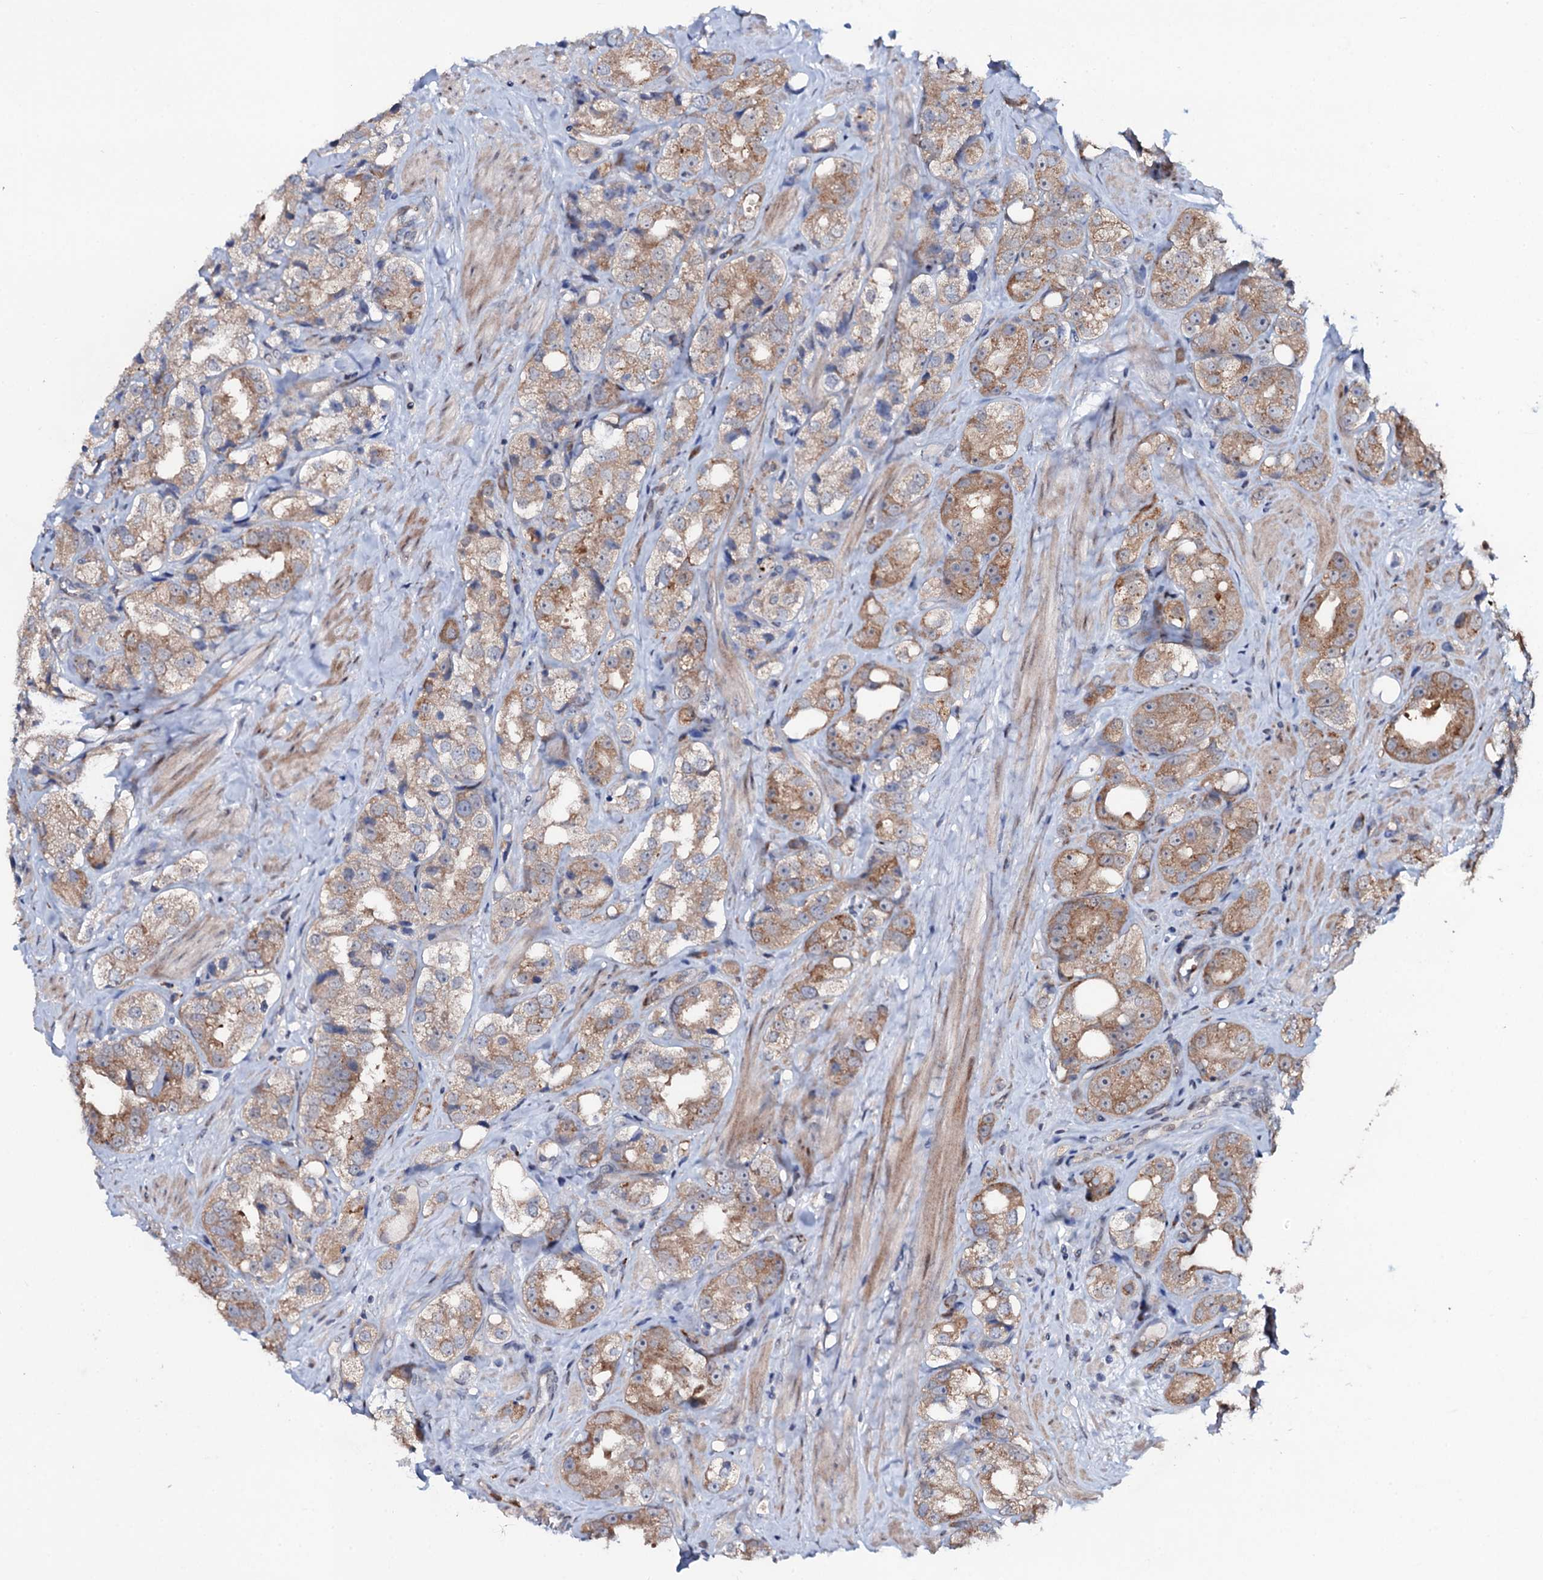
{"staining": {"intensity": "moderate", "quantity": ">75%", "location": "cytoplasmic/membranous"}, "tissue": "prostate cancer", "cell_type": "Tumor cells", "image_type": "cancer", "snomed": [{"axis": "morphology", "description": "Adenocarcinoma, NOS"}, {"axis": "topography", "description": "Prostate"}], "caption": "Immunohistochemical staining of human adenocarcinoma (prostate) exhibits medium levels of moderate cytoplasmic/membranous protein expression in about >75% of tumor cells.", "gene": "COG6", "patient": {"sex": "male", "age": 79}}